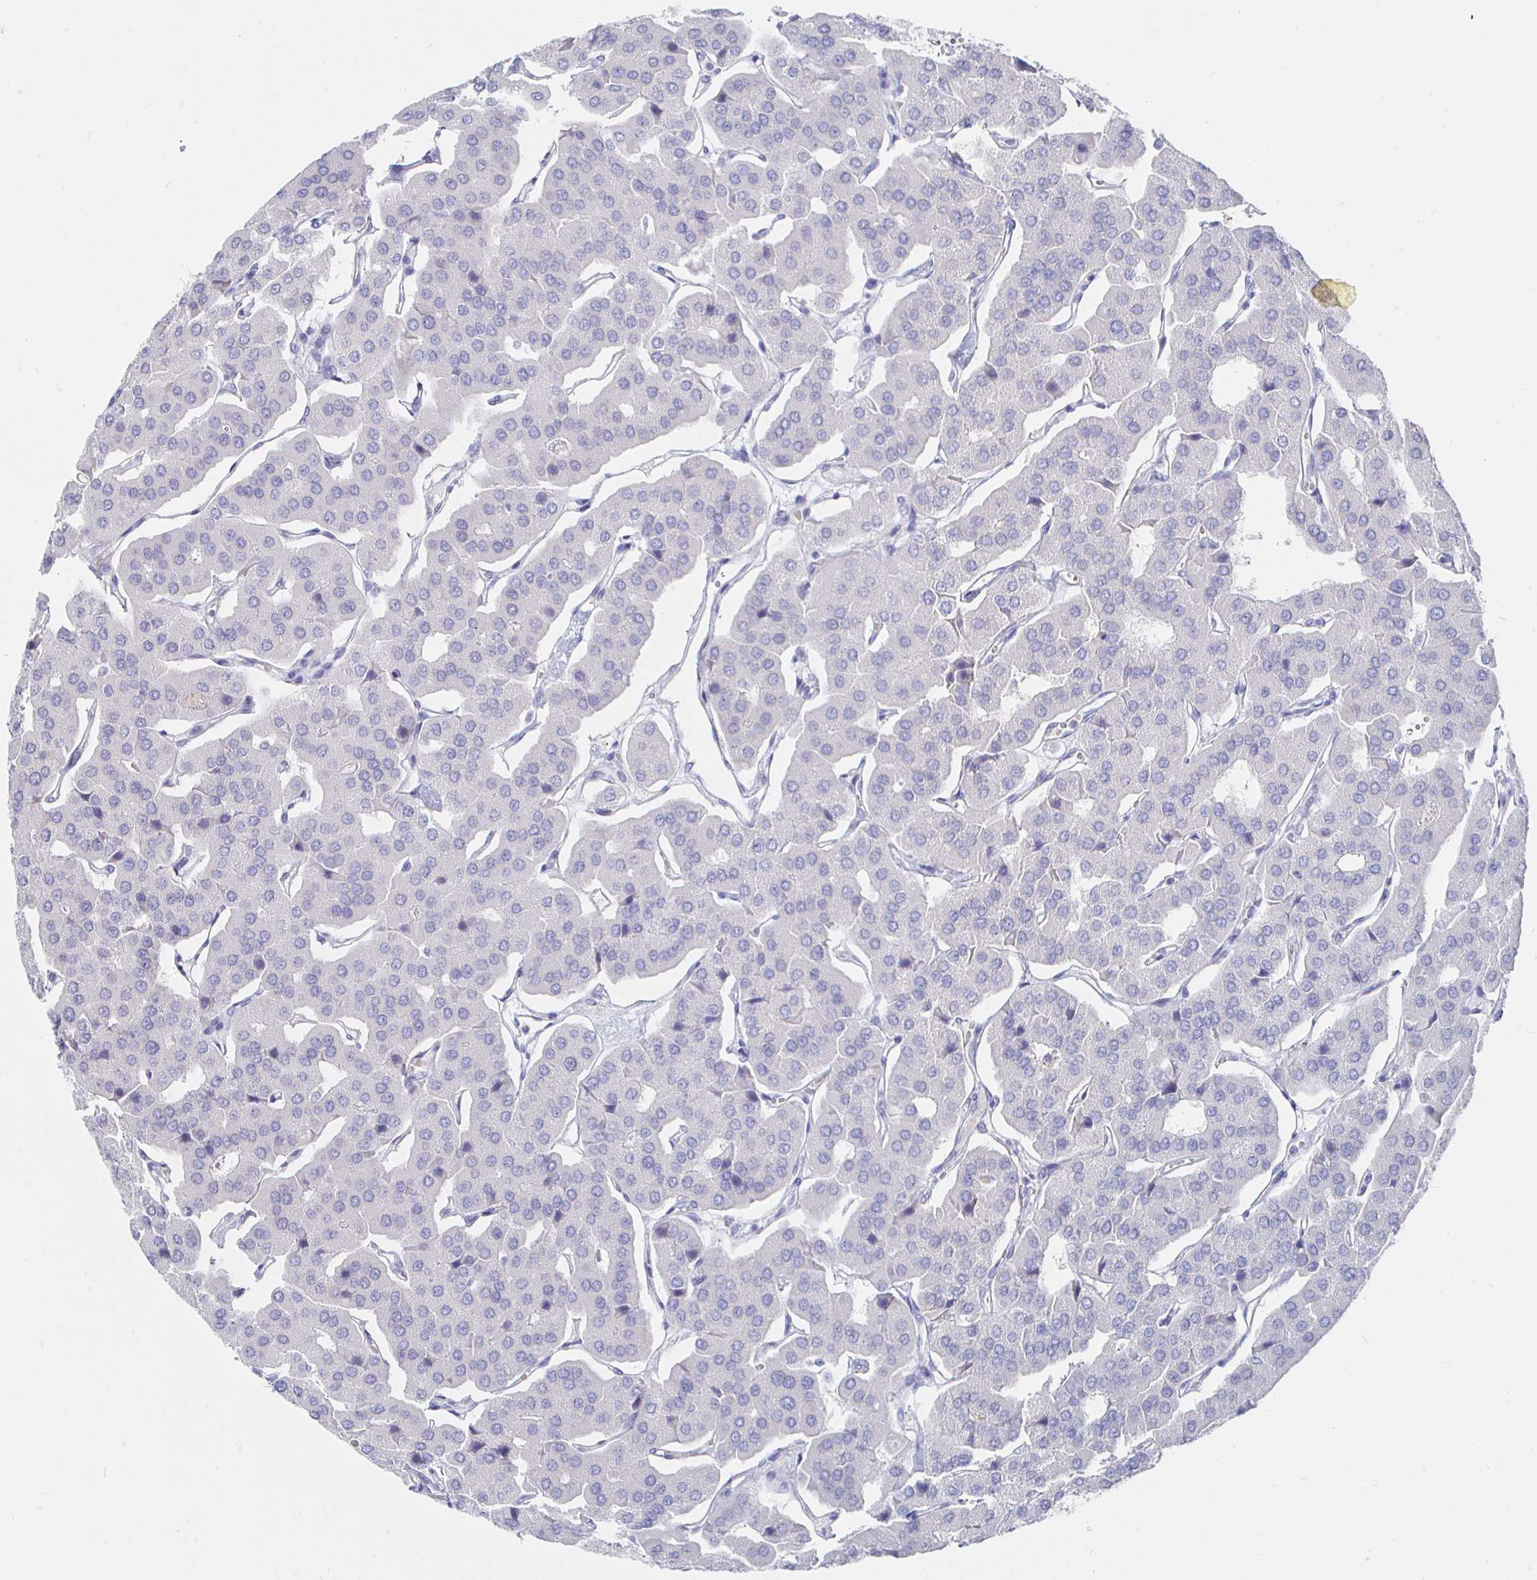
{"staining": {"intensity": "negative", "quantity": "none", "location": "none"}, "tissue": "parathyroid gland", "cell_type": "Glandular cells", "image_type": "normal", "snomed": [{"axis": "morphology", "description": "Normal tissue, NOS"}, {"axis": "morphology", "description": "Adenoma, NOS"}, {"axis": "topography", "description": "Parathyroid gland"}], "caption": "This is a photomicrograph of immunohistochemistry staining of unremarkable parathyroid gland, which shows no positivity in glandular cells. (DAB (3,3'-diaminobenzidine) immunohistochemistry (IHC), high magnification).", "gene": "LRRC23", "patient": {"sex": "female", "age": 86}}